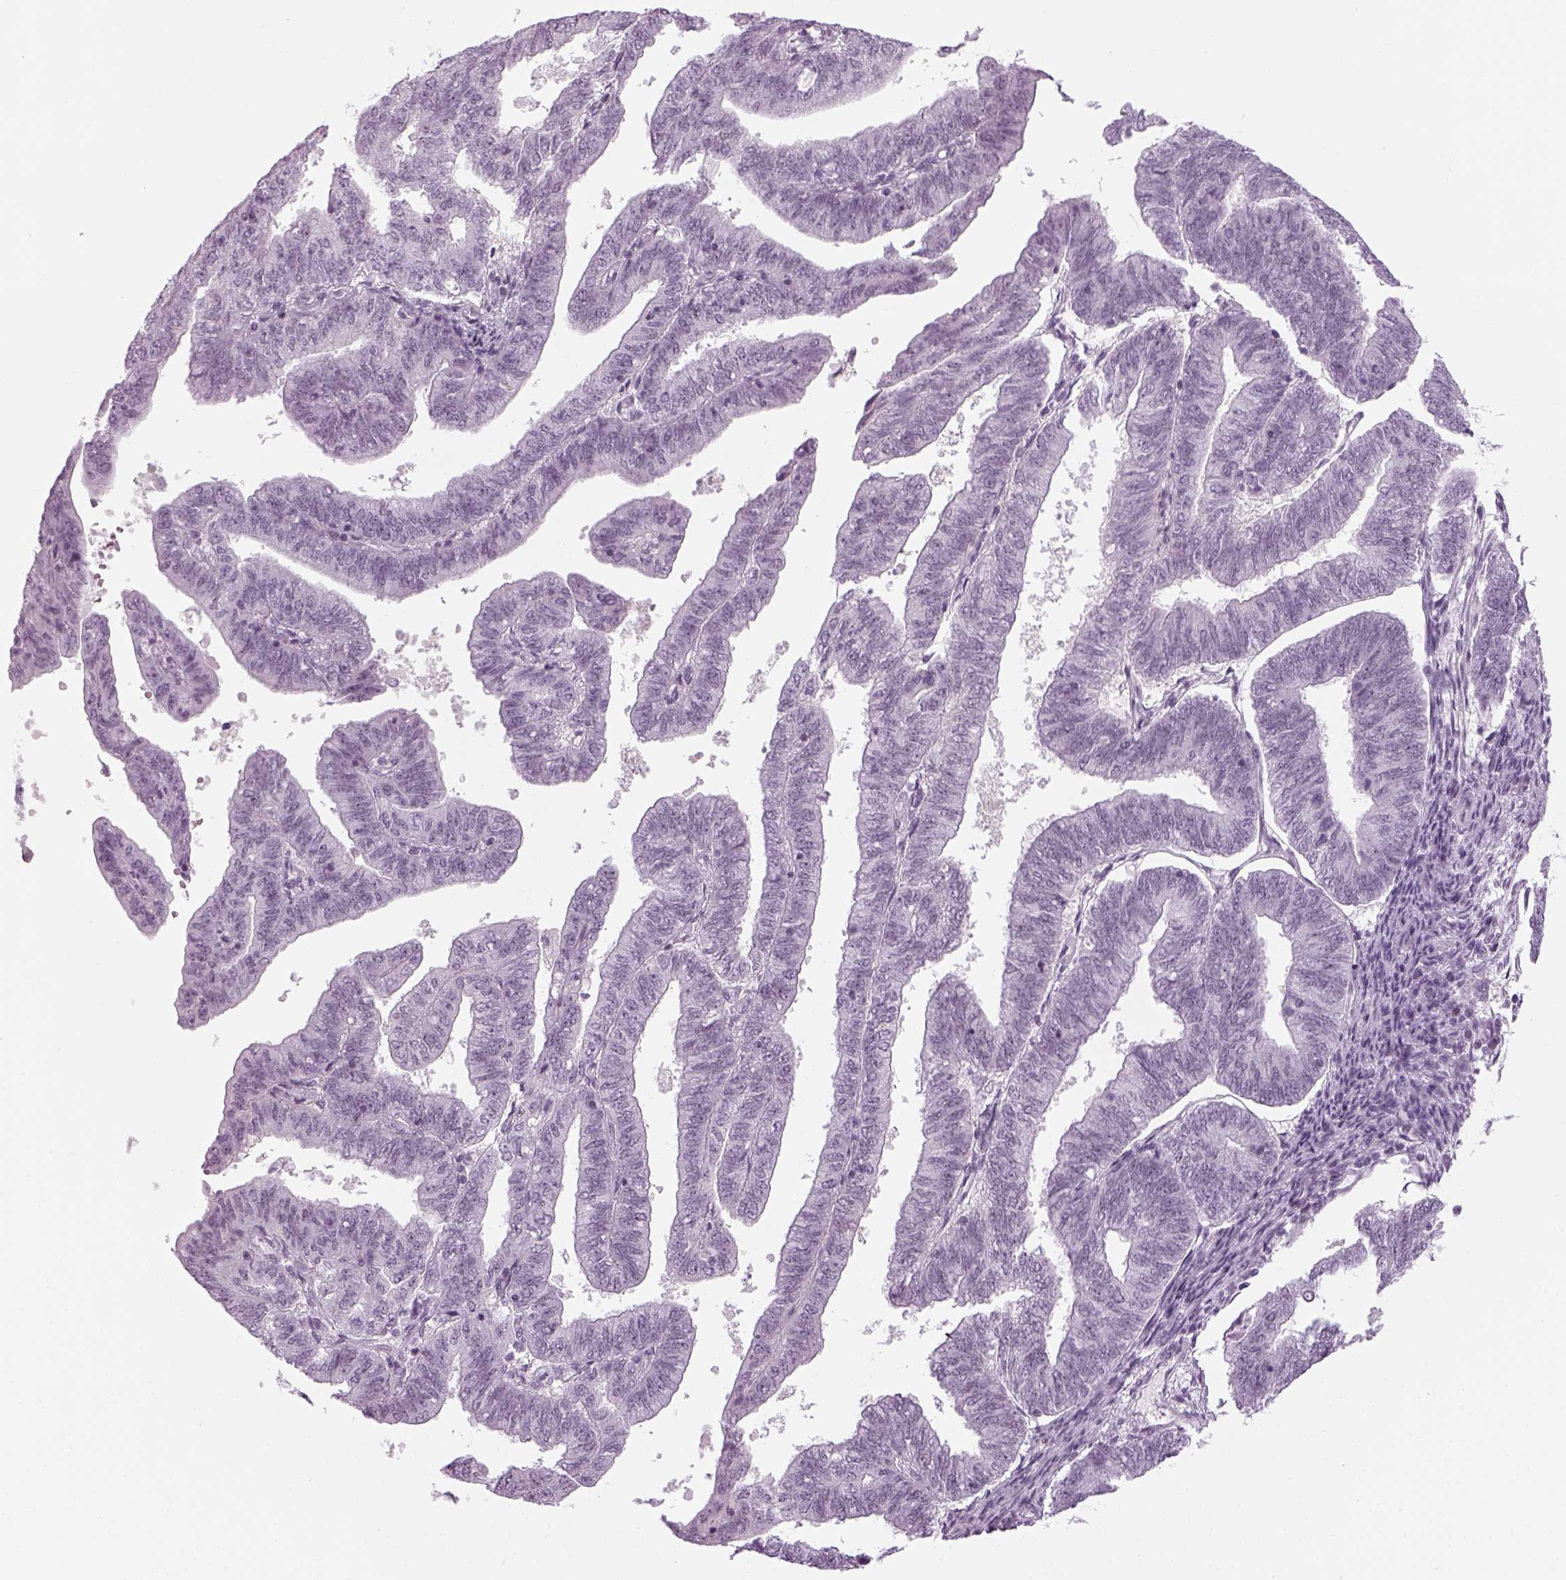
{"staining": {"intensity": "negative", "quantity": "none", "location": "none"}, "tissue": "endometrial cancer", "cell_type": "Tumor cells", "image_type": "cancer", "snomed": [{"axis": "morphology", "description": "Adenocarcinoma, NOS"}, {"axis": "topography", "description": "Endometrium"}], "caption": "Immunohistochemical staining of human adenocarcinoma (endometrial) exhibits no significant expression in tumor cells.", "gene": "KCNG2", "patient": {"sex": "female", "age": 82}}